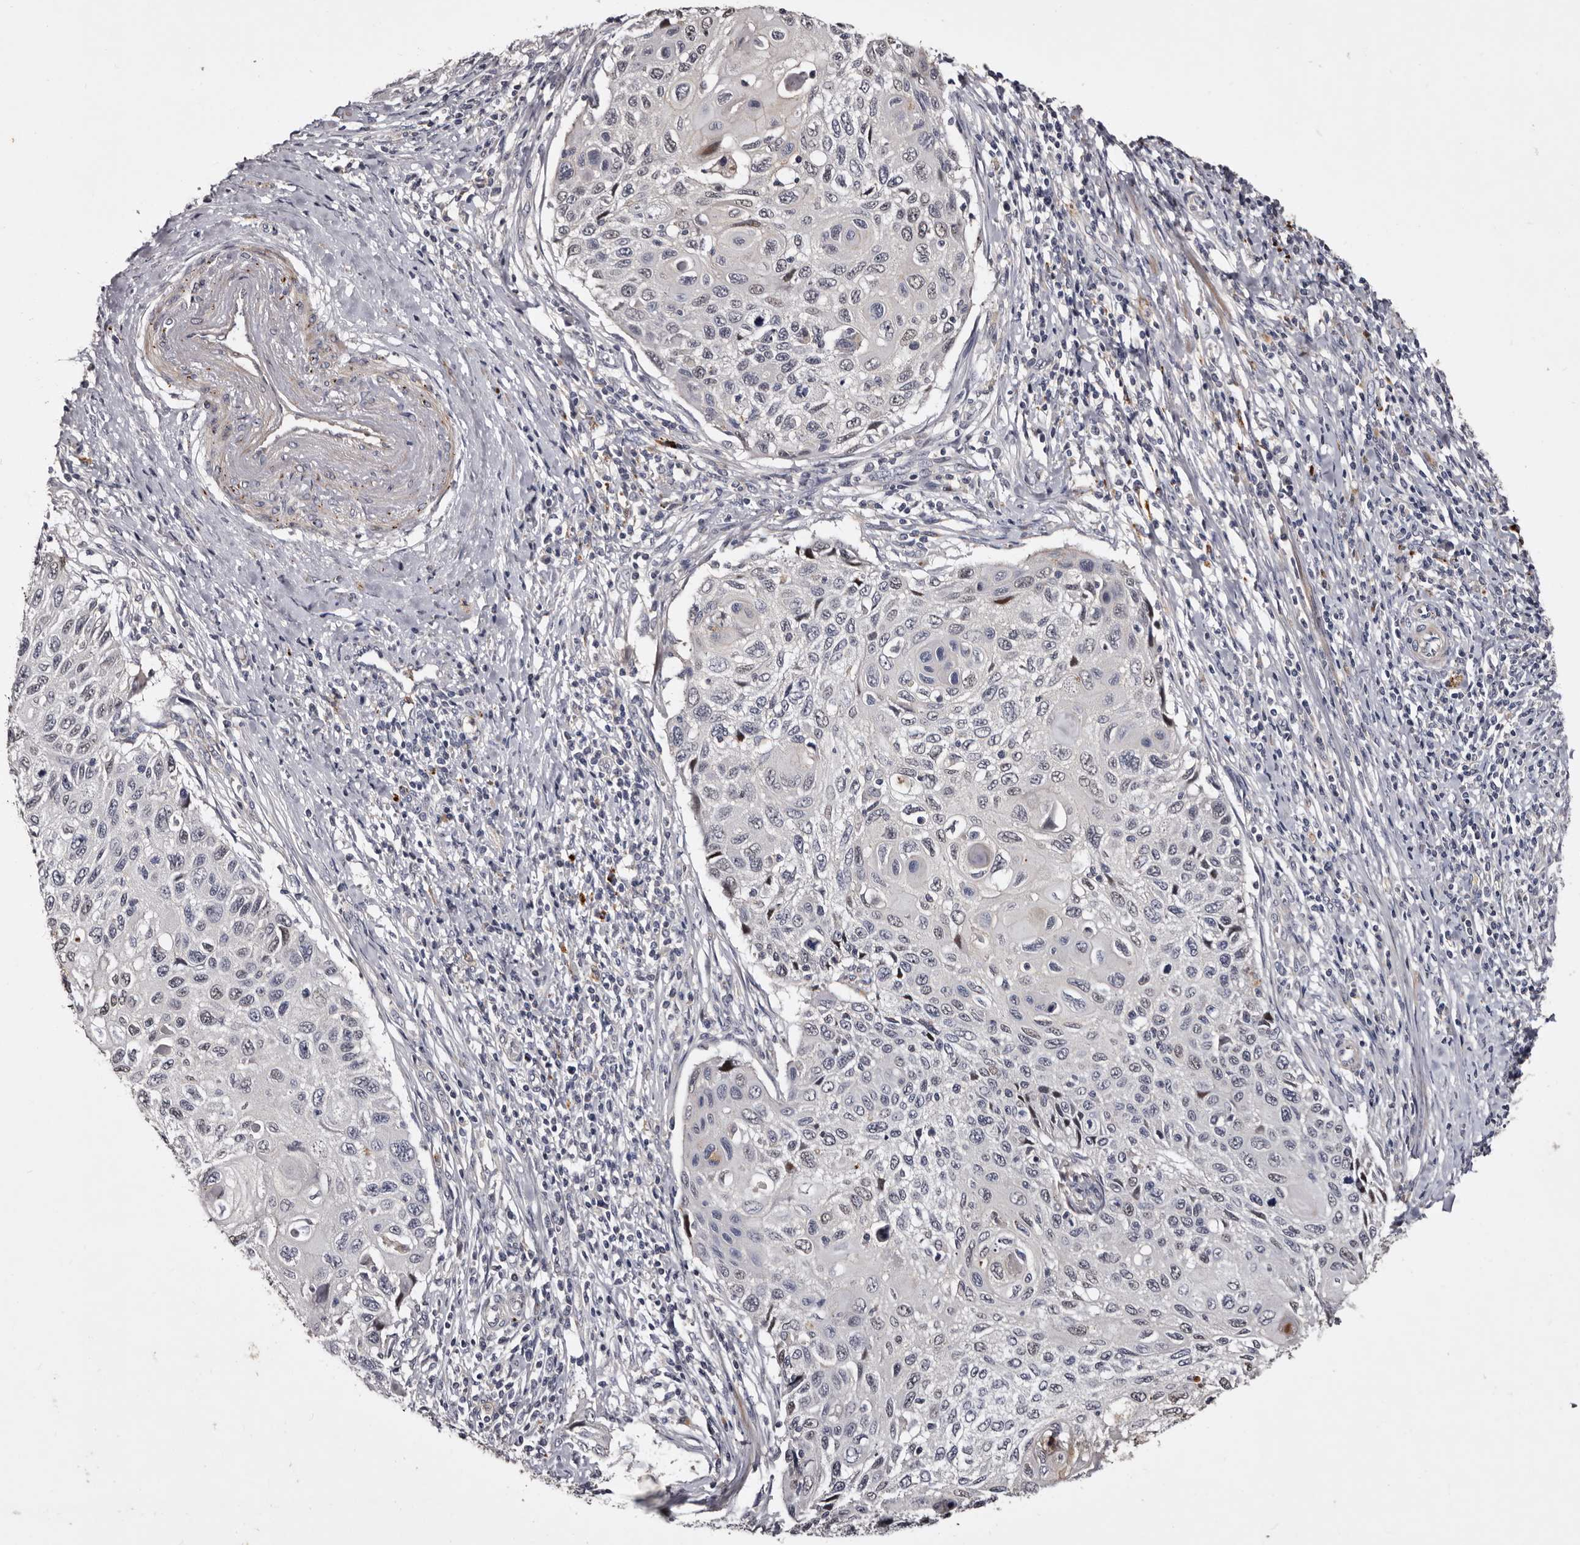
{"staining": {"intensity": "negative", "quantity": "none", "location": "none"}, "tissue": "cervical cancer", "cell_type": "Tumor cells", "image_type": "cancer", "snomed": [{"axis": "morphology", "description": "Squamous cell carcinoma, NOS"}, {"axis": "topography", "description": "Cervix"}], "caption": "Immunohistochemical staining of cervical squamous cell carcinoma displays no significant expression in tumor cells. (DAB immunohistochemistry (IHC) with hematoxylin counter stain).", "gene": "SLC10A4", "patient": {"sex": "female", "age": 70}}